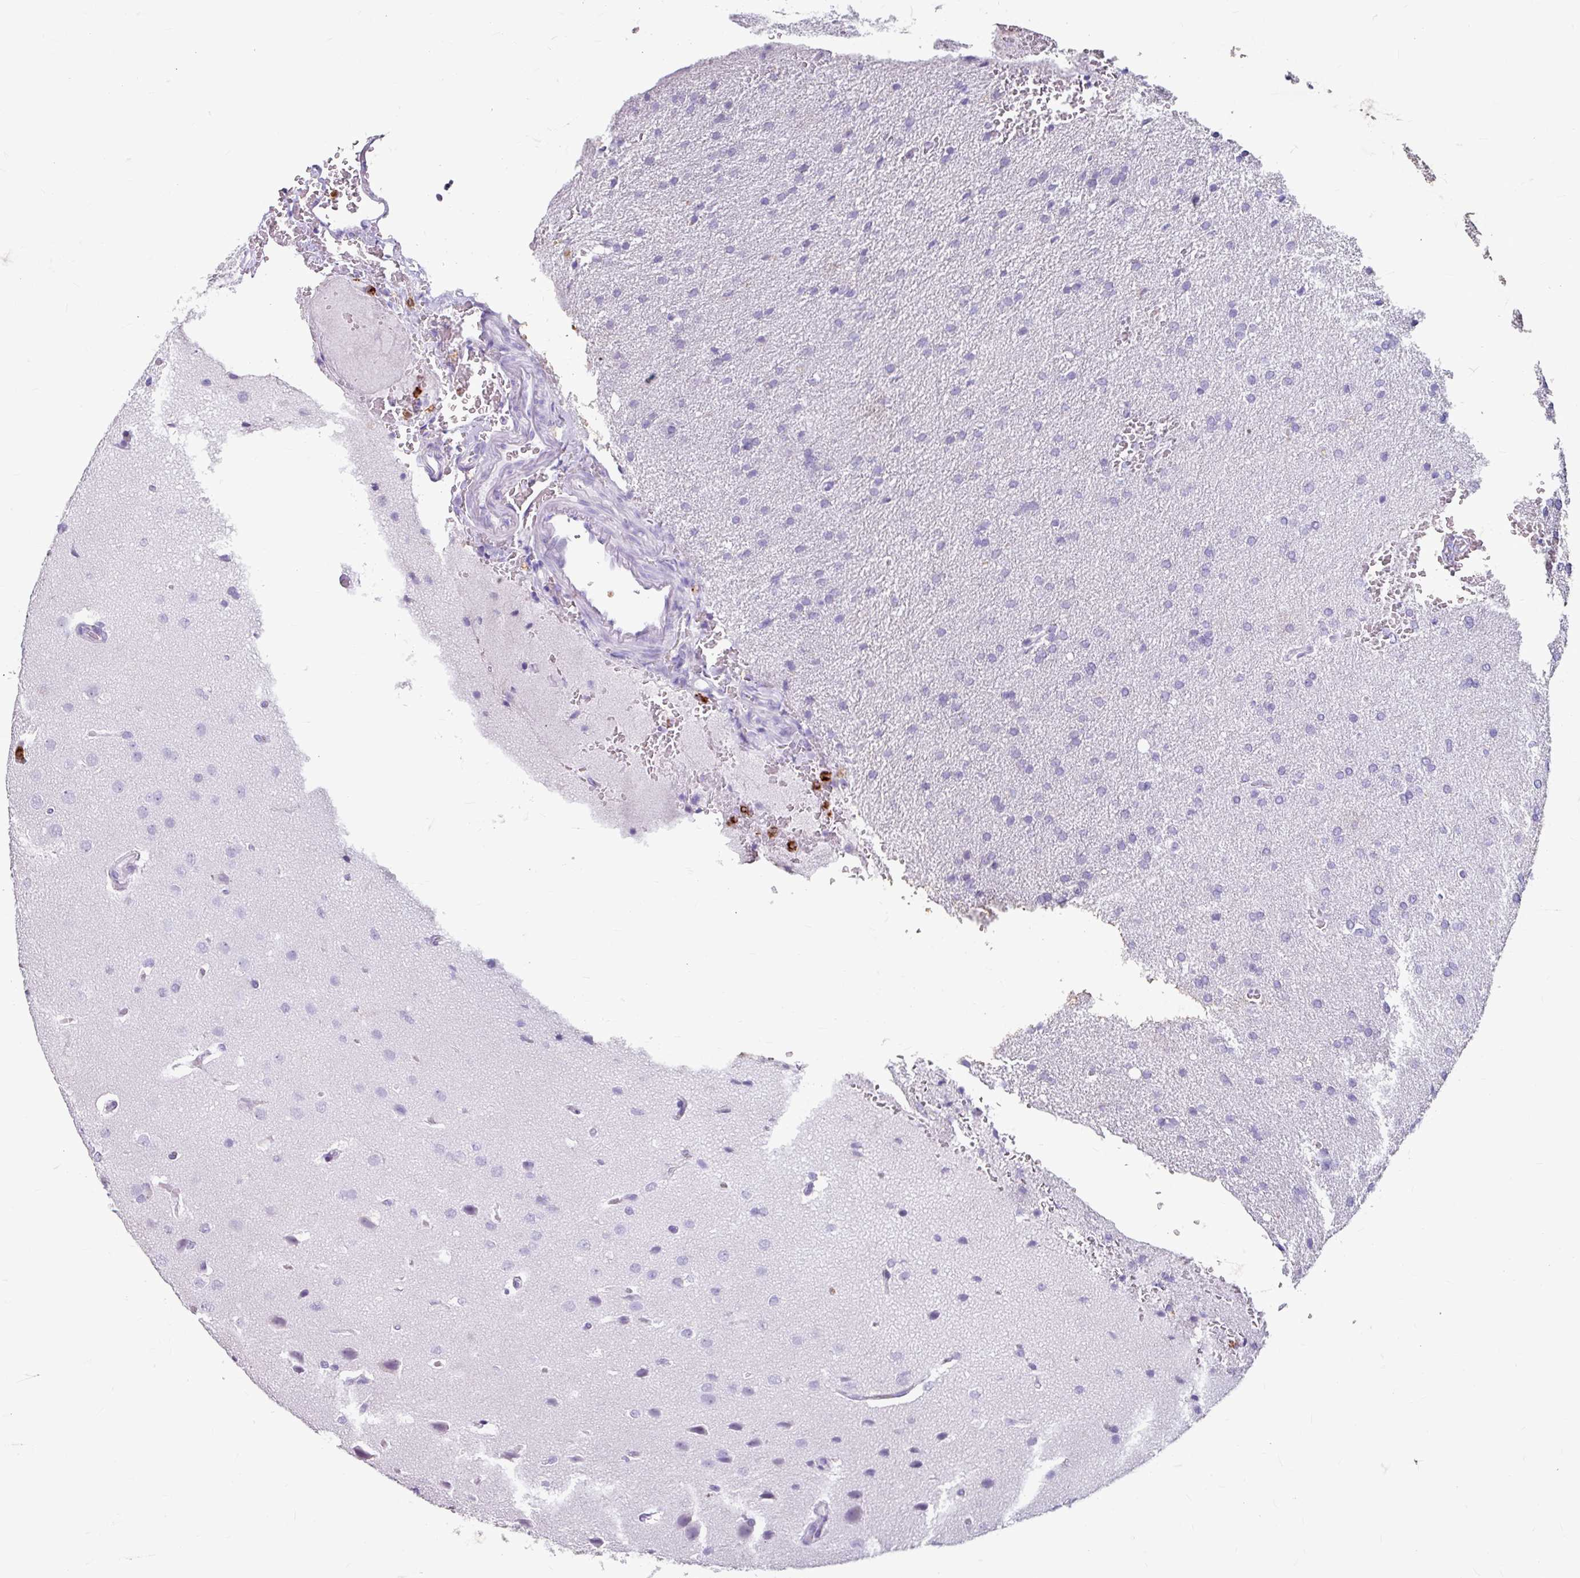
{"staining": {"intensity": "negative", "quantity": "none", "location": "none"}, "tissue": "glioma", "cell_type": "Tumor cells", "image_type": "cancer", "snomed": [{"axis": "morphology", "description": "Glioma, malignant, Low grade"}, {"axis": "topography", "description": "Brain"}], "caption": "The histopathology image exhibits no significant positivity in tumor cells of malignant low-grade glioma.", "gene": "ANKRD1", "patient": {"sex": "female", "age": 33}}